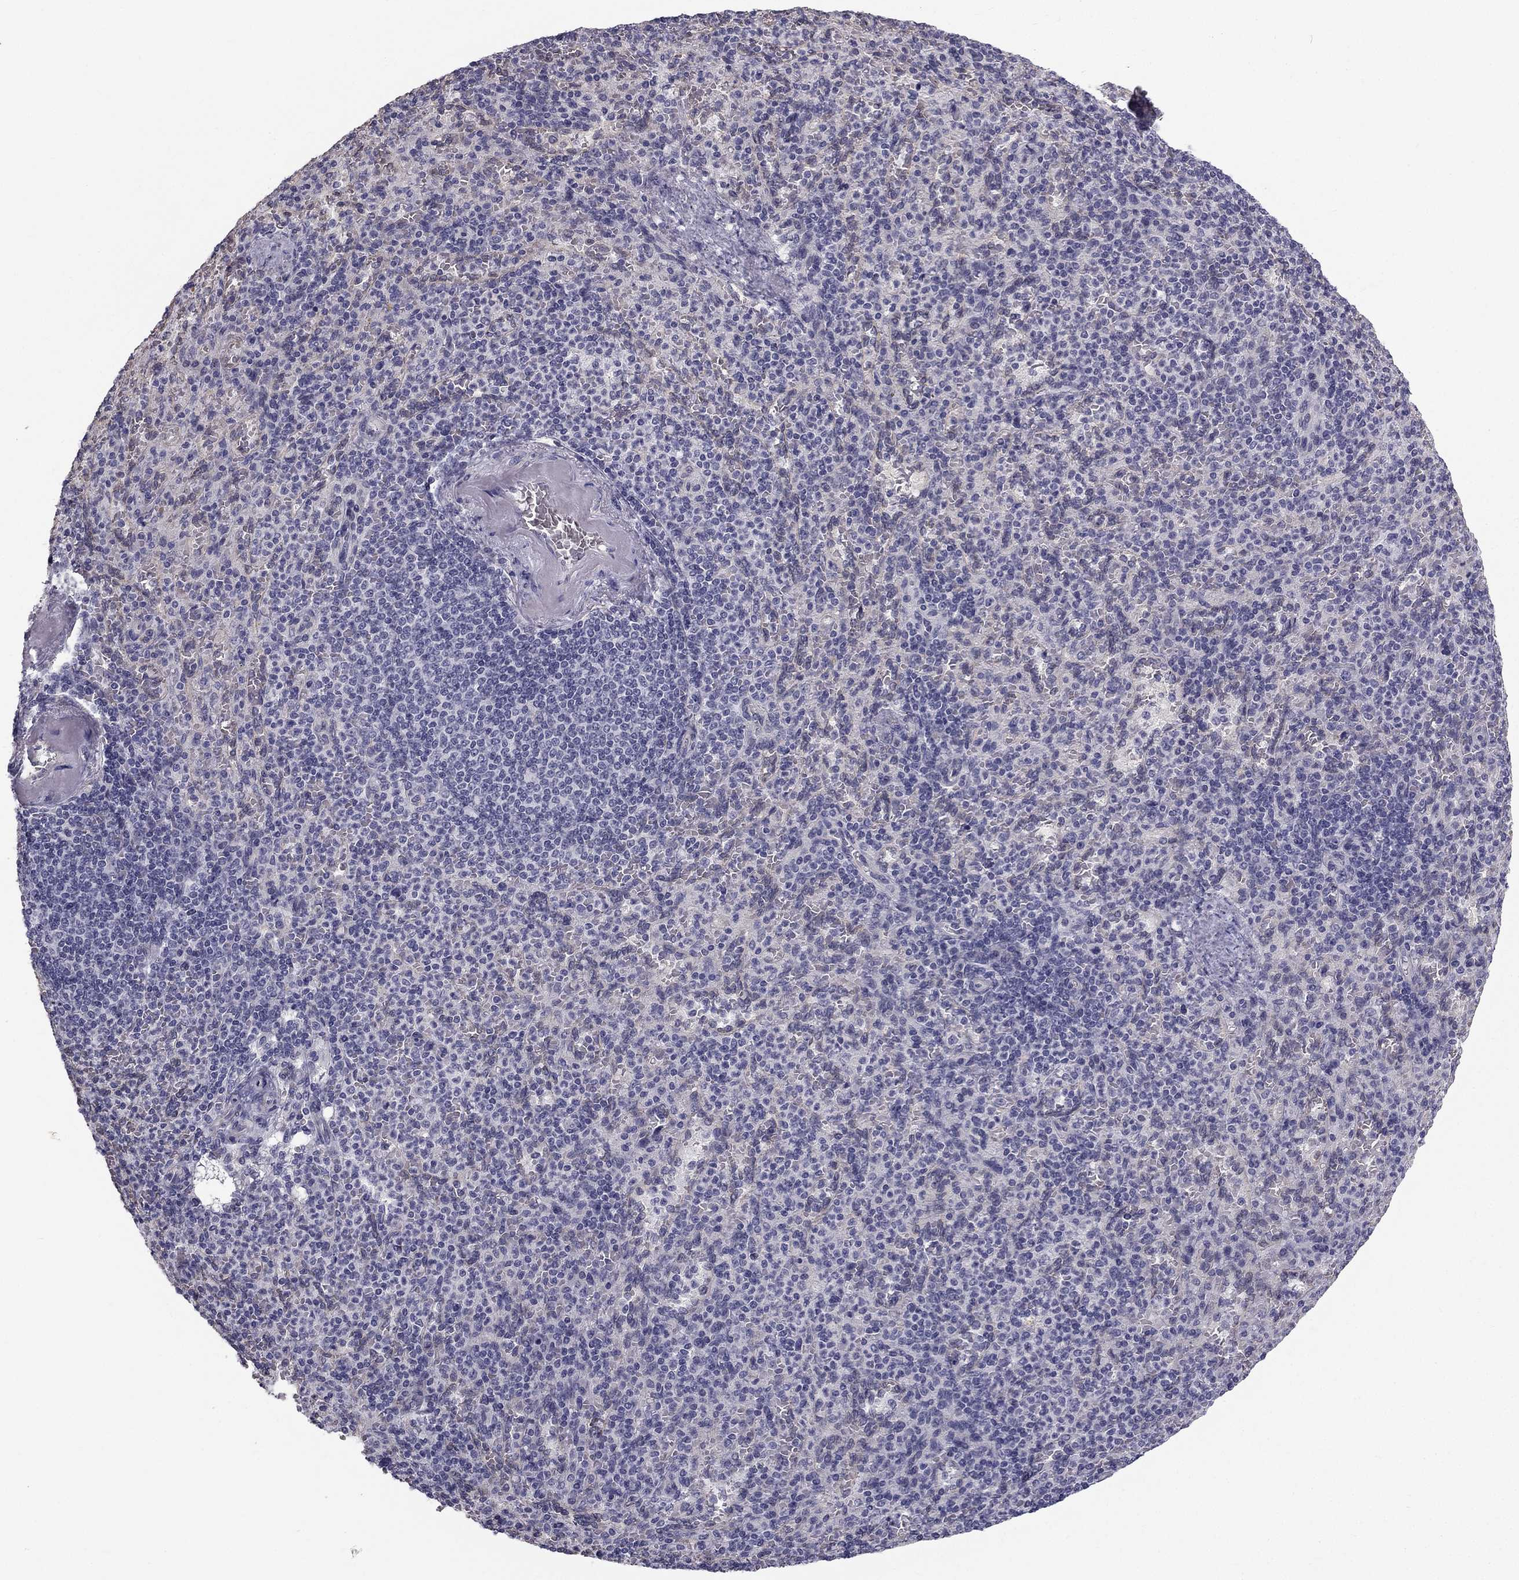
{"staining": {"intensity": "negative", "quantity": "none", "location": "none"}, "tissue": "spleen", "cell_type": "Cells in red pulp", "image_type": "normal", "snomed": [{"axis": "morphology", "description": "Normal tissue, NOS"}, {"axis": "topography", "description": "Spleen"}], "caption": "Photomicrograph shows no protein positivity in cells in red pulp of benign spleen. Nuclei are stained in blue.", "gene": "CCDC40", "patient": {"sex": "female", "age": 74}}